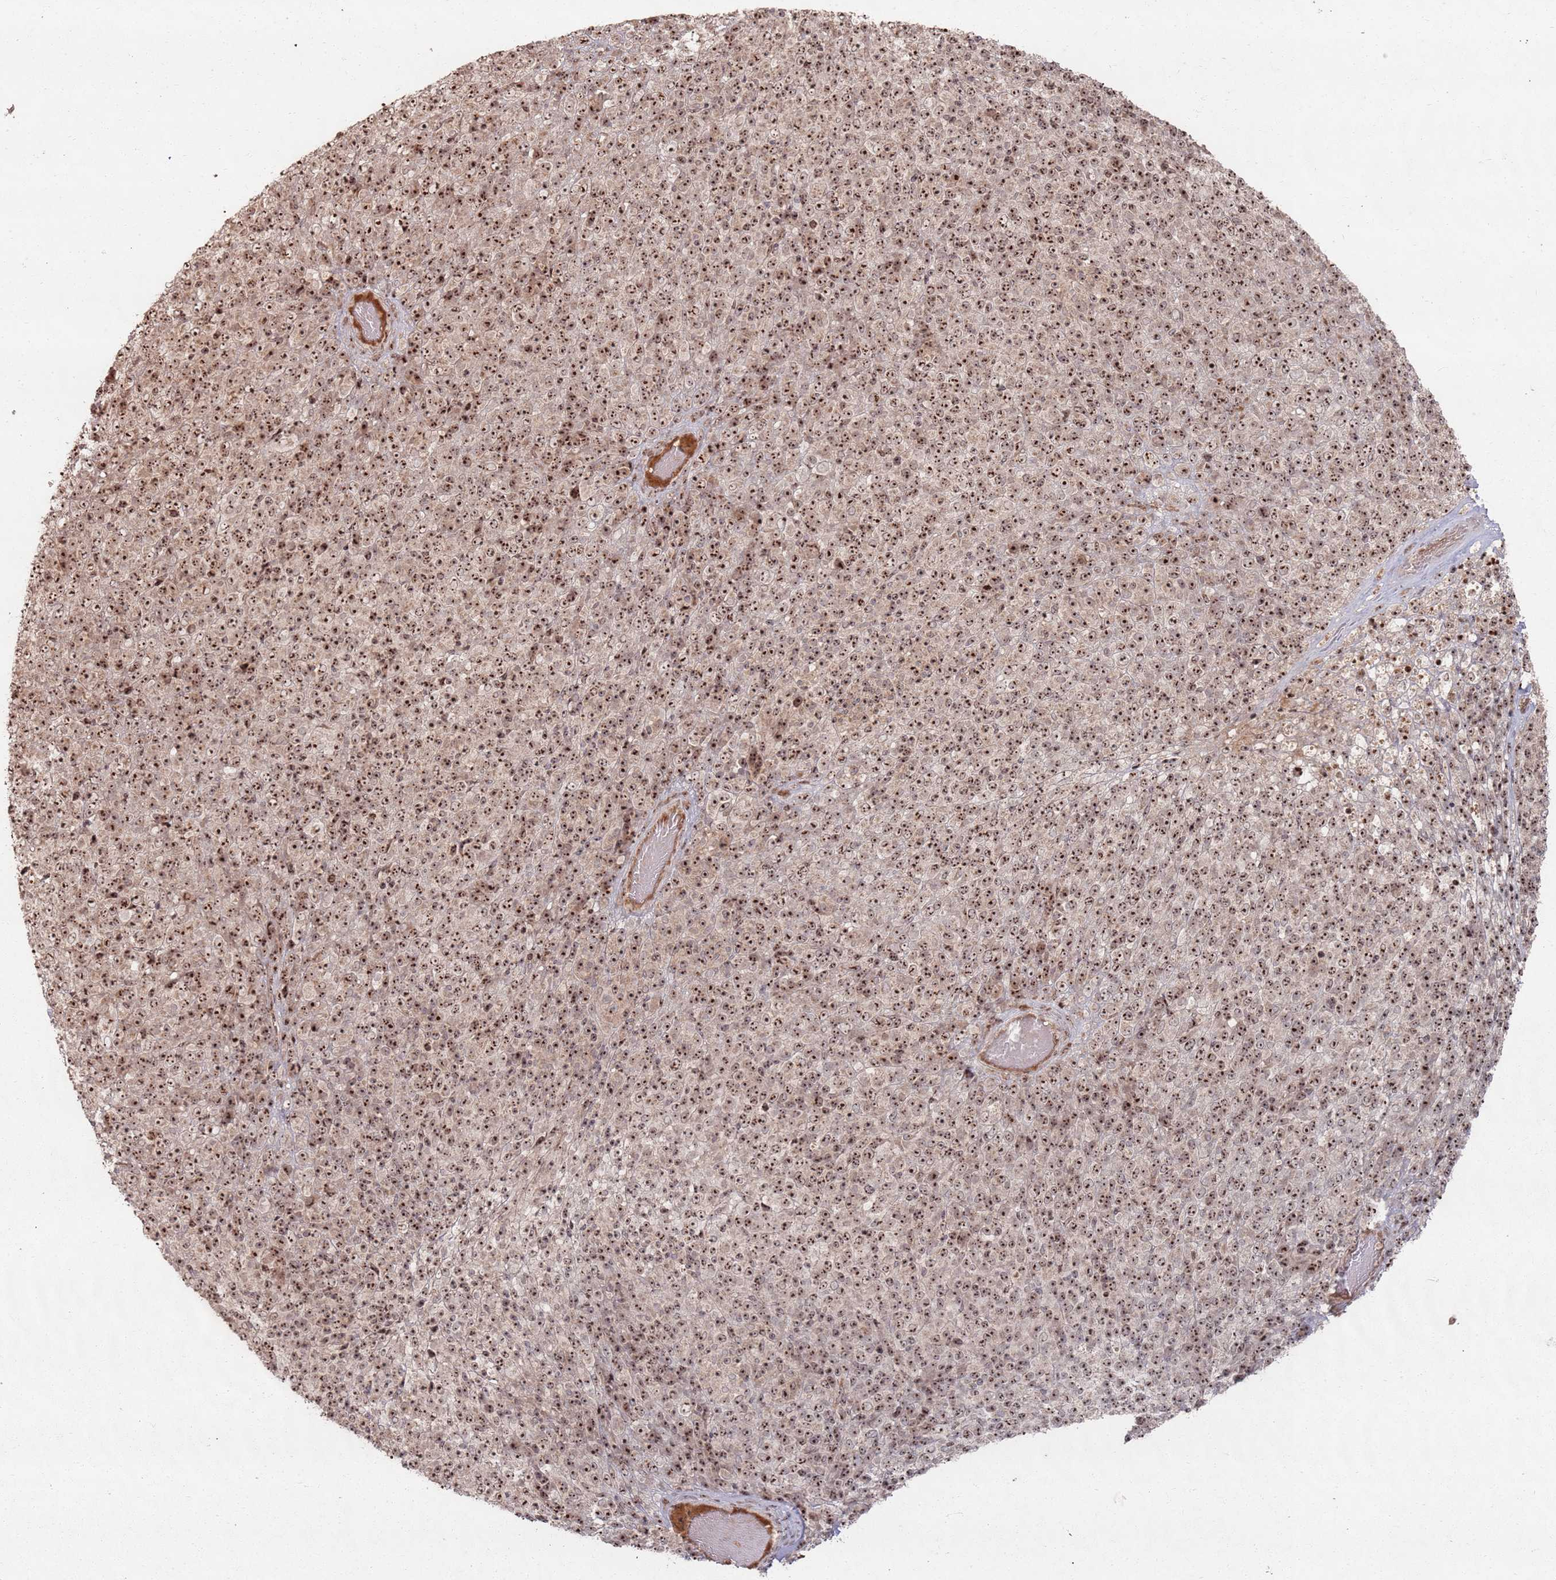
{"staining": {"intensity": "strong", "quantity": ">75%", "location": "nuclear"}, "tissue": "melanoma", "cell_type": "Tumor cells", "image_type": "cancer", "snomed": [{"axis": "morphology", "description": "Malignant melanoma, Metastatic site"}, {"axis": "topography", "description": "Brain"}], "caption": "High-power microscopy captured an immunohistochemistry image of malignant melanoma (metastatic site), revealing strong nuclear positivity in approximately >75% of tumor cells.", "gene": "UTP11", "patient": {"sex": "female", "age": 56}}